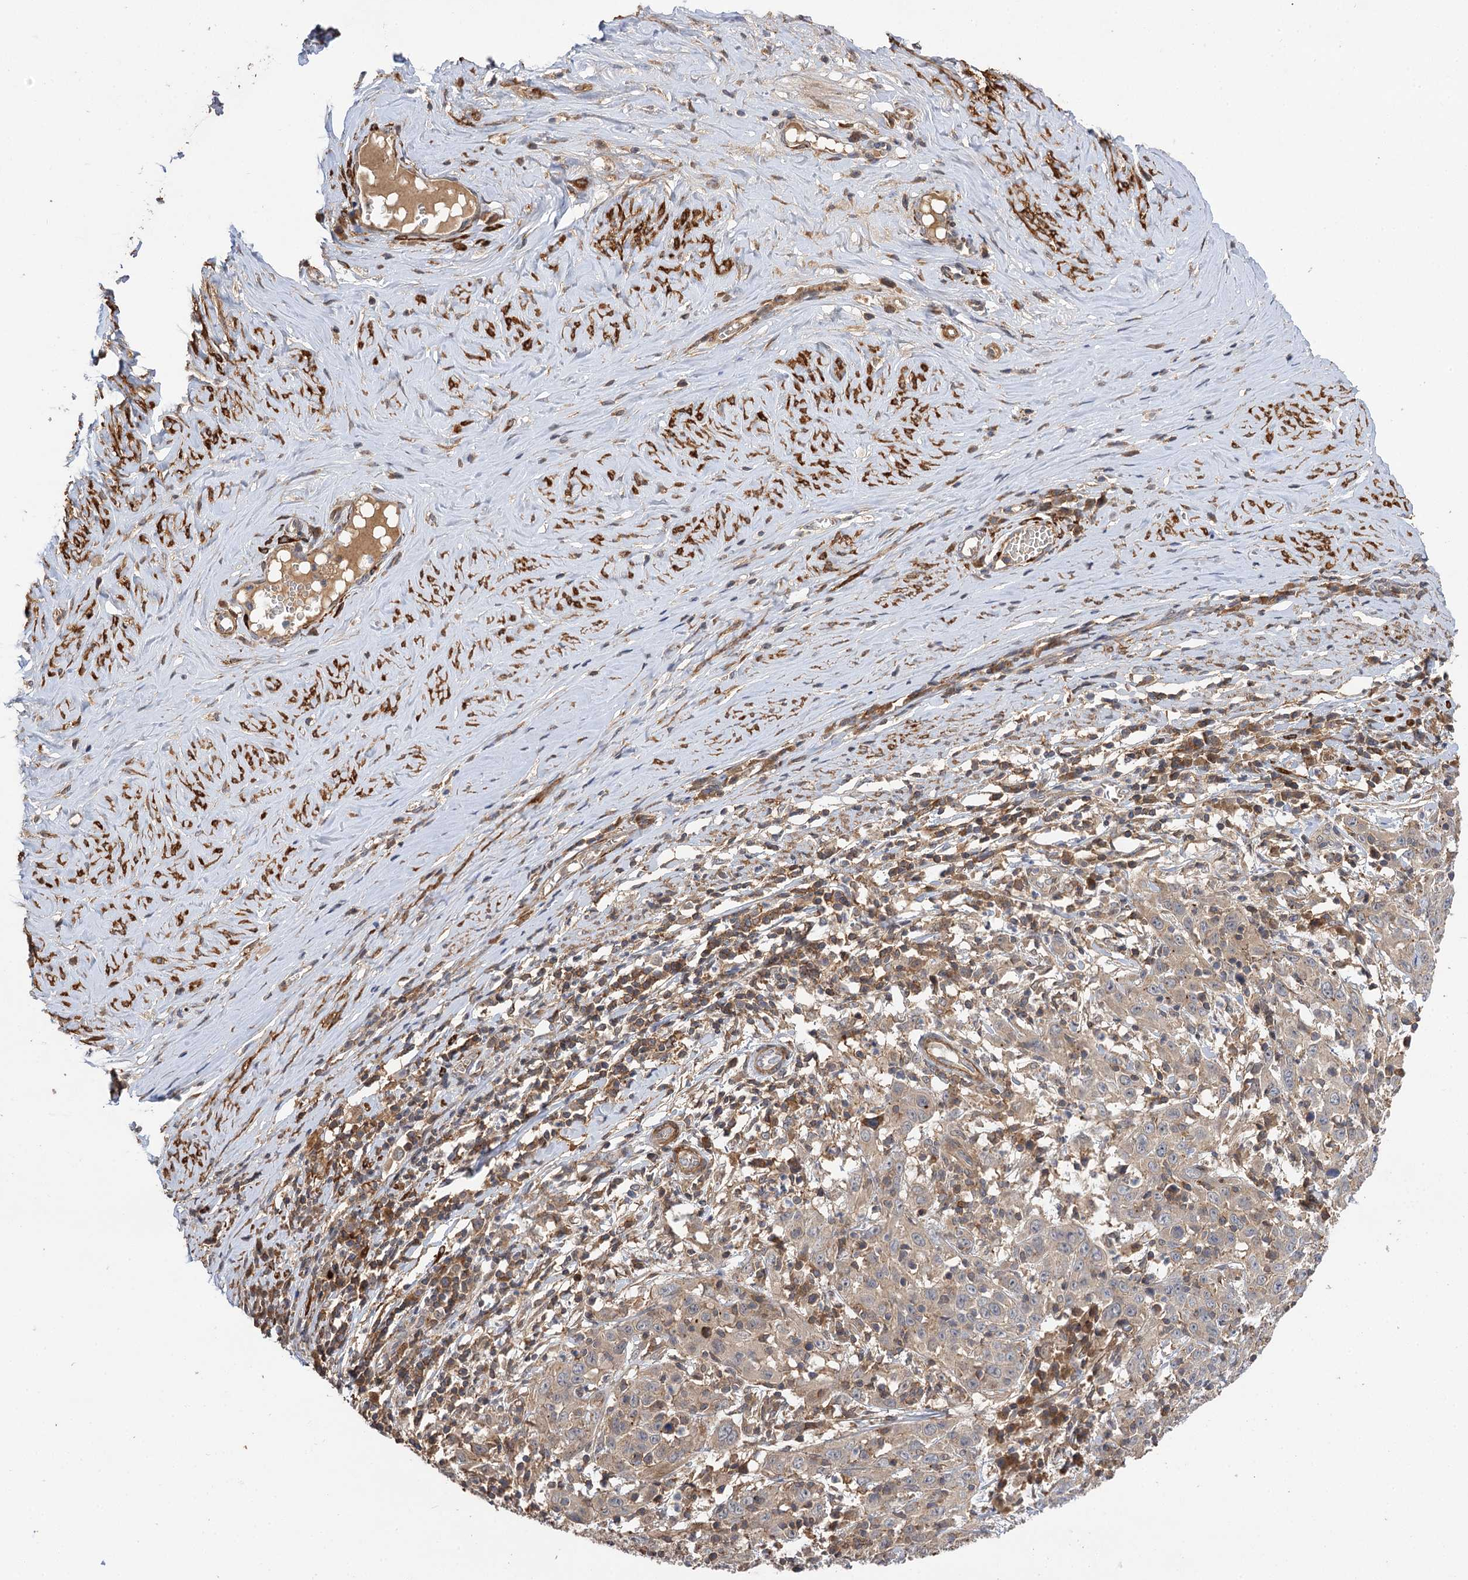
{"staining": {"intensity": "weak", "quantity": ">75%", "location": "cytoplasmic/membranous"}, "tissue": "cervical cancer", "cell_type": "Tumor cells", "image_type": "cancer", "snomed": [{"axis": "morphology", "description": "Squamous cell carcinoma, NOS"}, {"axis": "topography", "description": "Cervix"}], "caption": "Cervical squamous cell carcinoma stained for a protein reveals weak cytoplasmic/membranous positivity in tumor cells.", "gene": "FBXW8", "patient": {"sex": "female", "age": 46}}